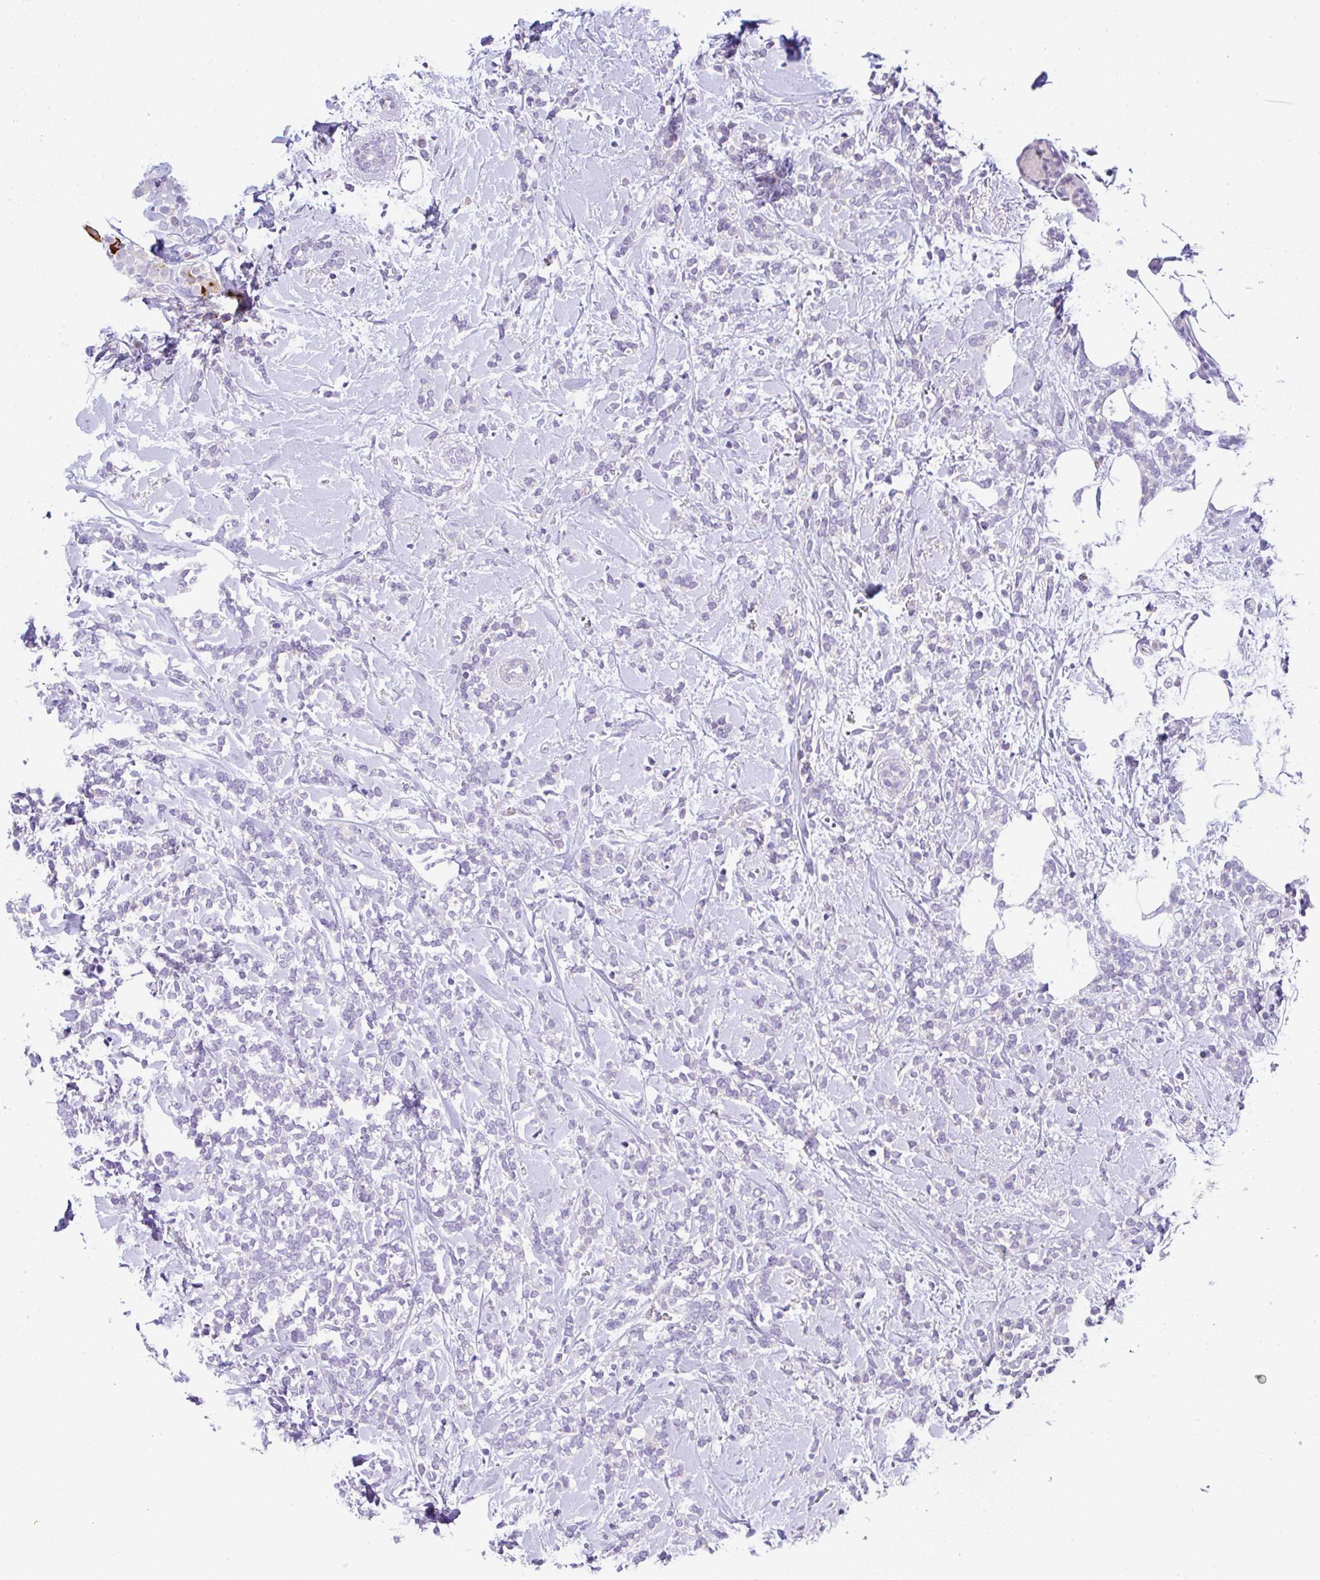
{"staining": {"intensity": "negative", "quantity": "none", "location": "none"}, "tissue": "breast cancer", "cell_type": "Tumor cells", "image_type": "cancer", "snomed": [{"axis": "morphology", "description": "Lobular carcinoma"}, {"axis": "topography", "description": "Breast"}], "caption": "Image shows no significant protein positivity in tumor cells of lobular carcinoma (breast).", "gene": "SERPINE3", "patient": {"sex": "female", "age": 59}}